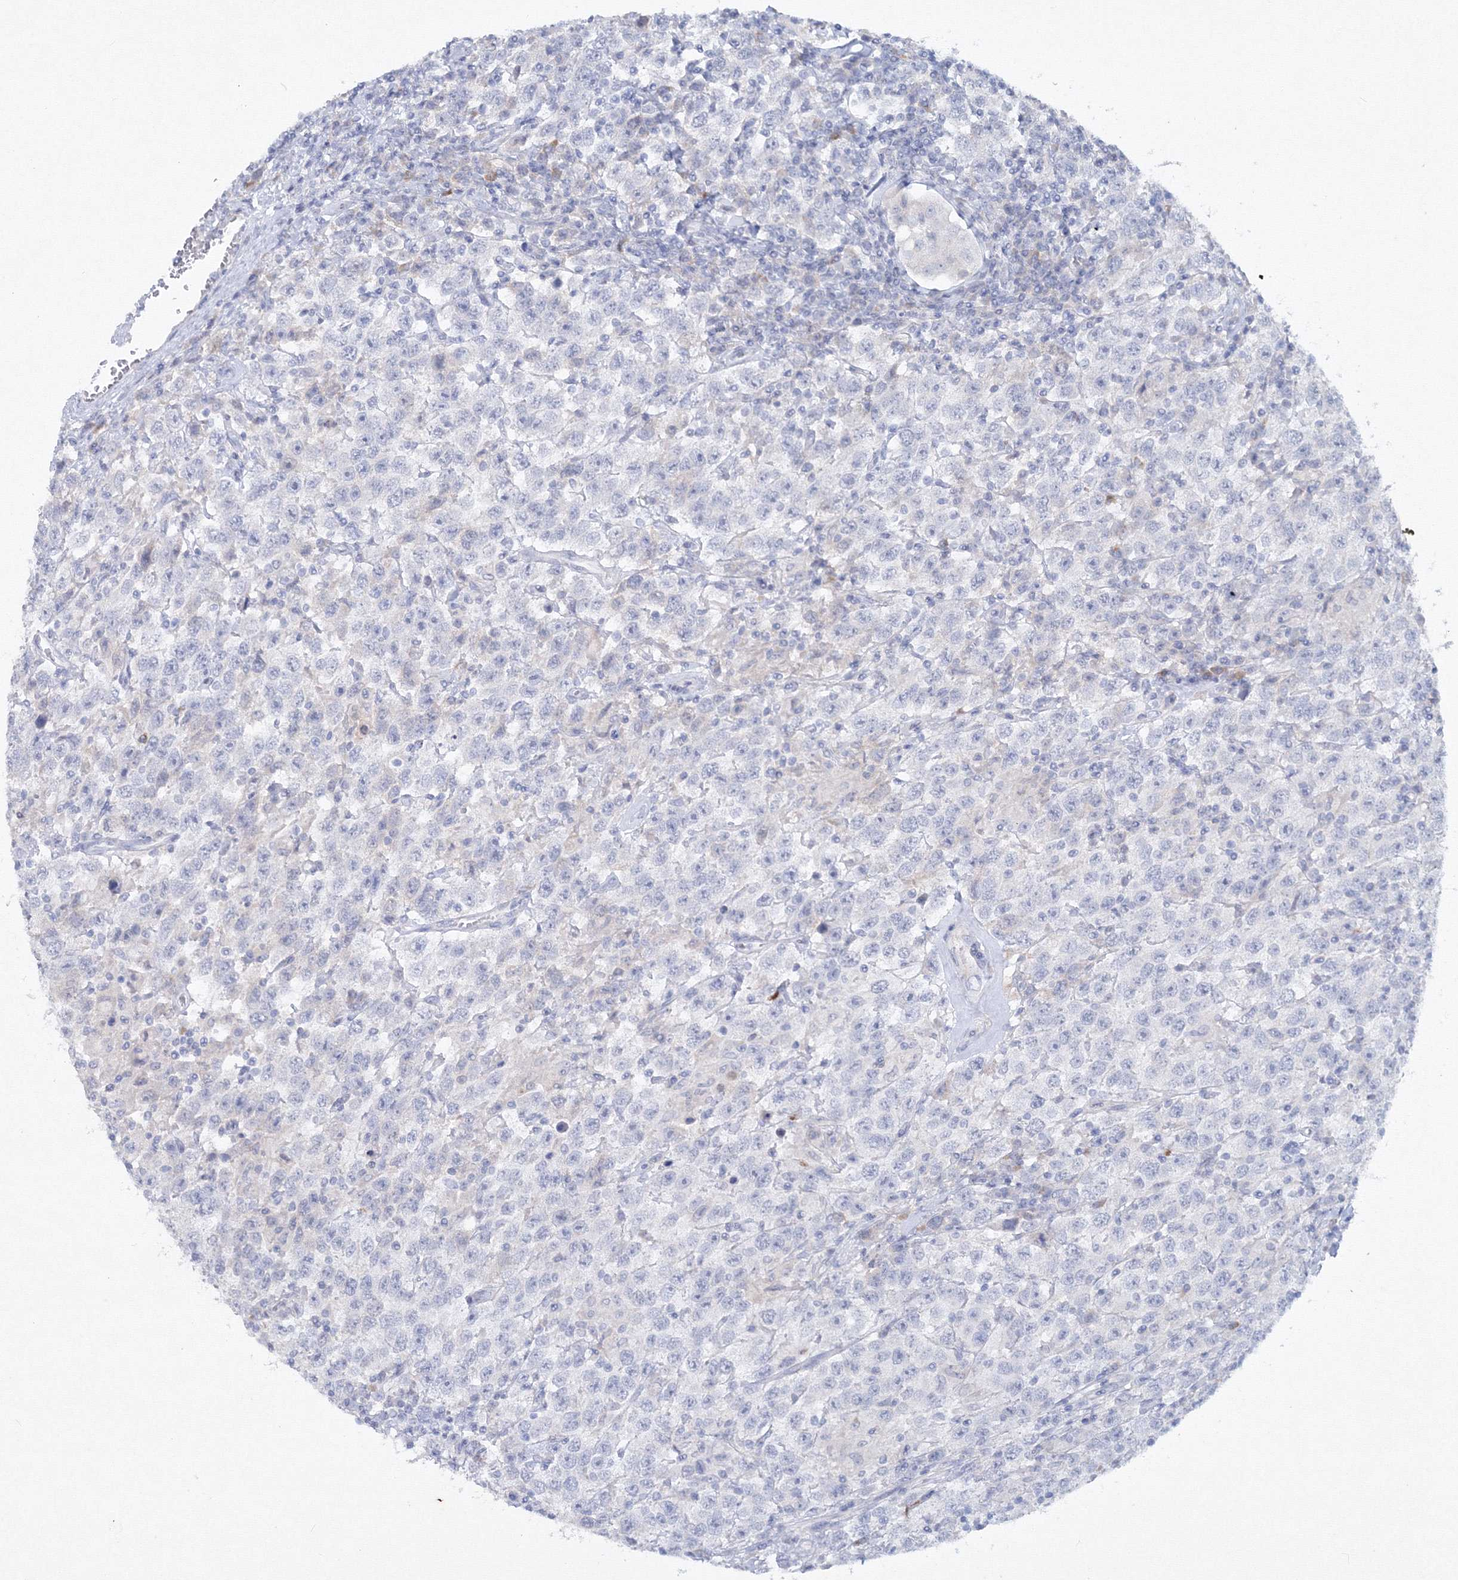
{"staining": {"intensity": "negative", "quantity": "none", "location": "none"}, "tissue": "testis cancer", "cell_type": "Tumor cells", "image_type": "cancer", "snomed": [{"axis": "morphology", "description": "Seminoma, NOS"}, {"axis": "topography", "description": "Testis"}], "caption": "Image shows no protein positivity in tumor cells of seminoma (testis) tissue. Nuclei are stained in blue.", "gene": "GCKR", "patient": {"sex": "male", "age": 41}}